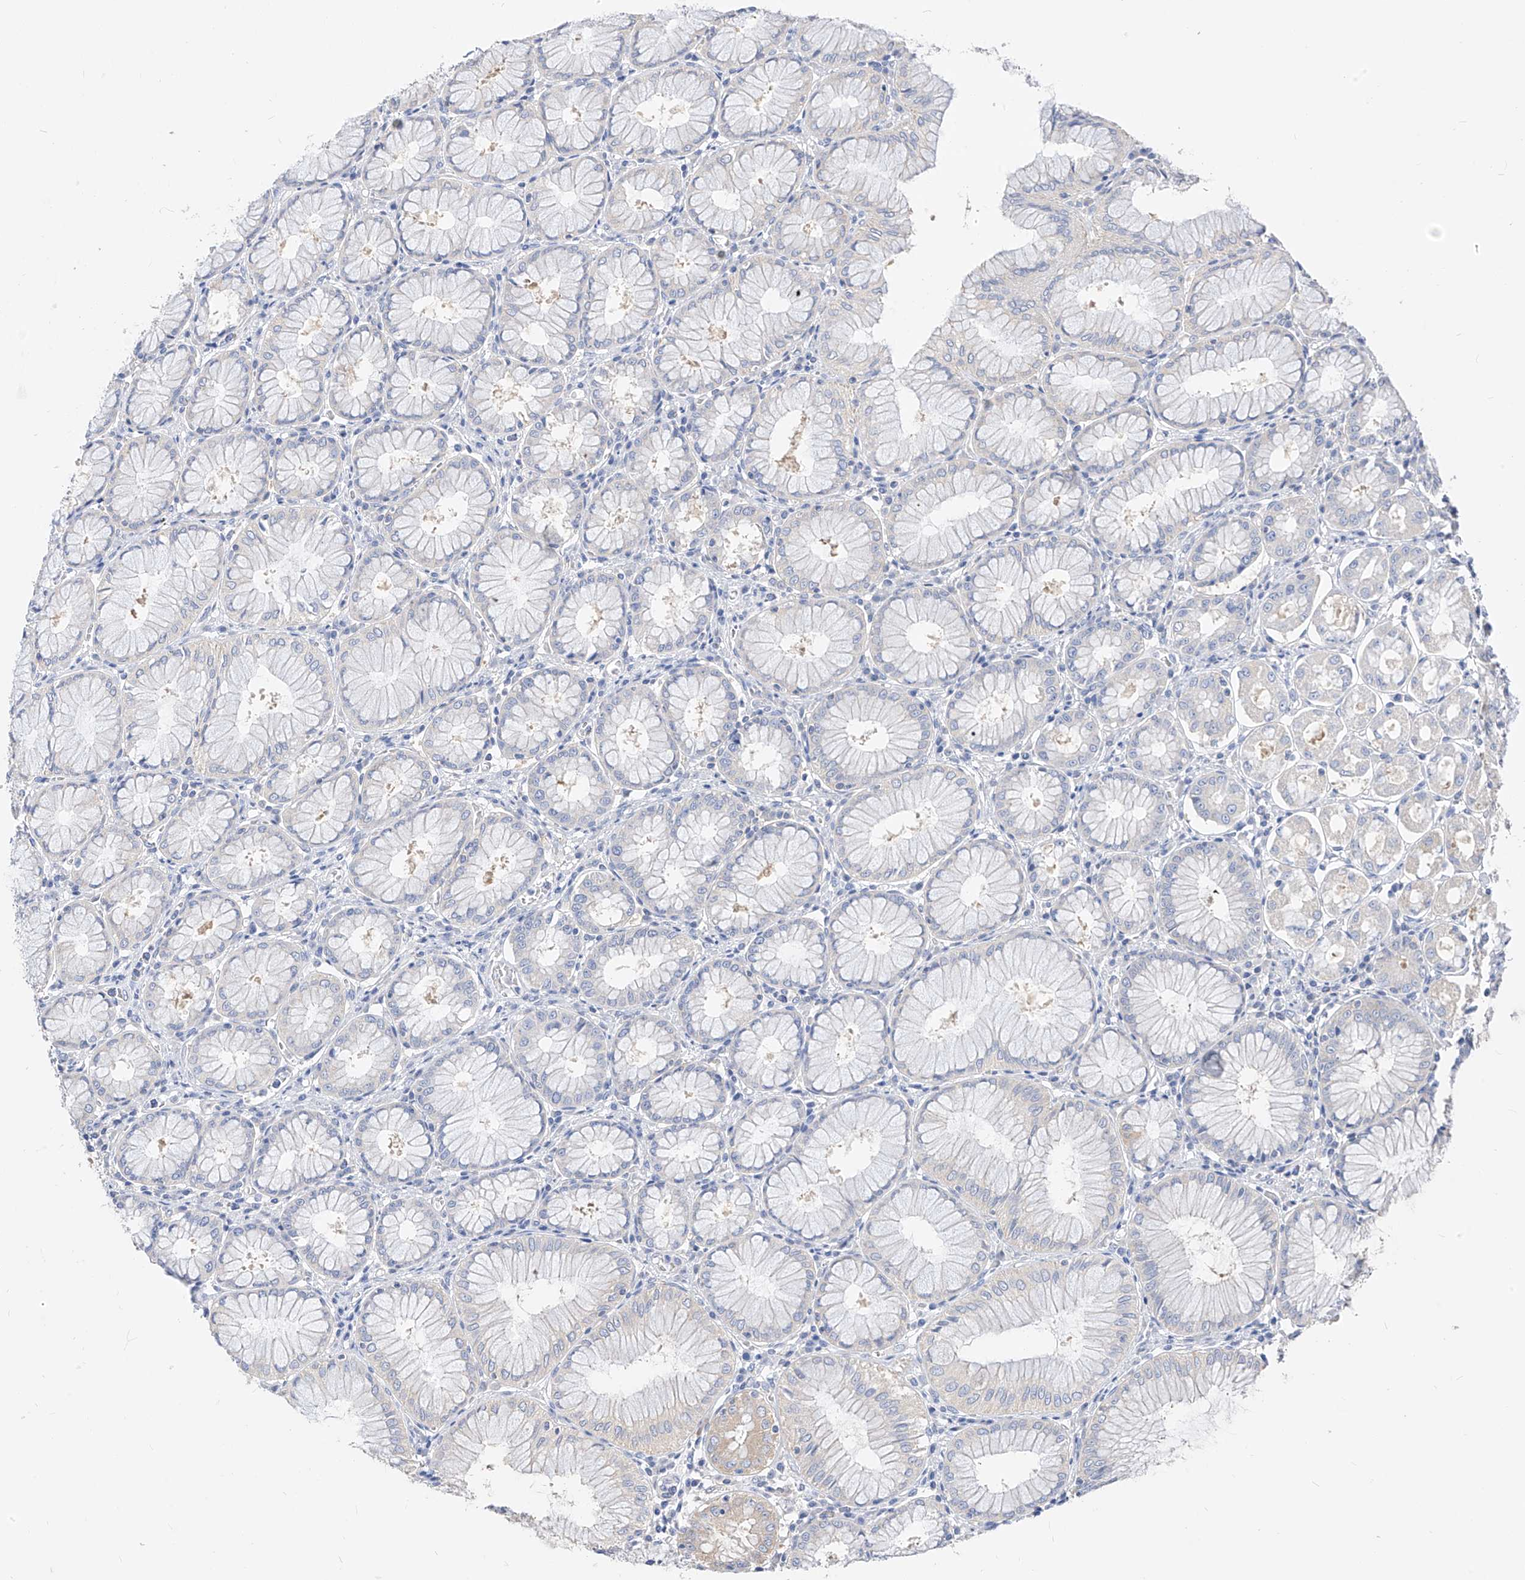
{"staining": {"intensity": "weak", "quantity": "<25%", "location": "cytoplasmic/membranous"}, "tissue": "stomach", "cell_type": "Glandular cells", "image_type": "normal", "snomed": [{"axis": "morphology", "description": "Normal tissue, NOS"}, {"axis": "topography", "description": "Stomach, lower"}], "caption": "A micrograph of human stomach is negative for staining in glandular cells. The staining is performed using DAB (3,3'-diaminobenzidine) brown chromogen with nuclei counter-stained in using hematoxylin.", "gene": "ZZEF1", "patient": {"sex": "female", "age": 56}}